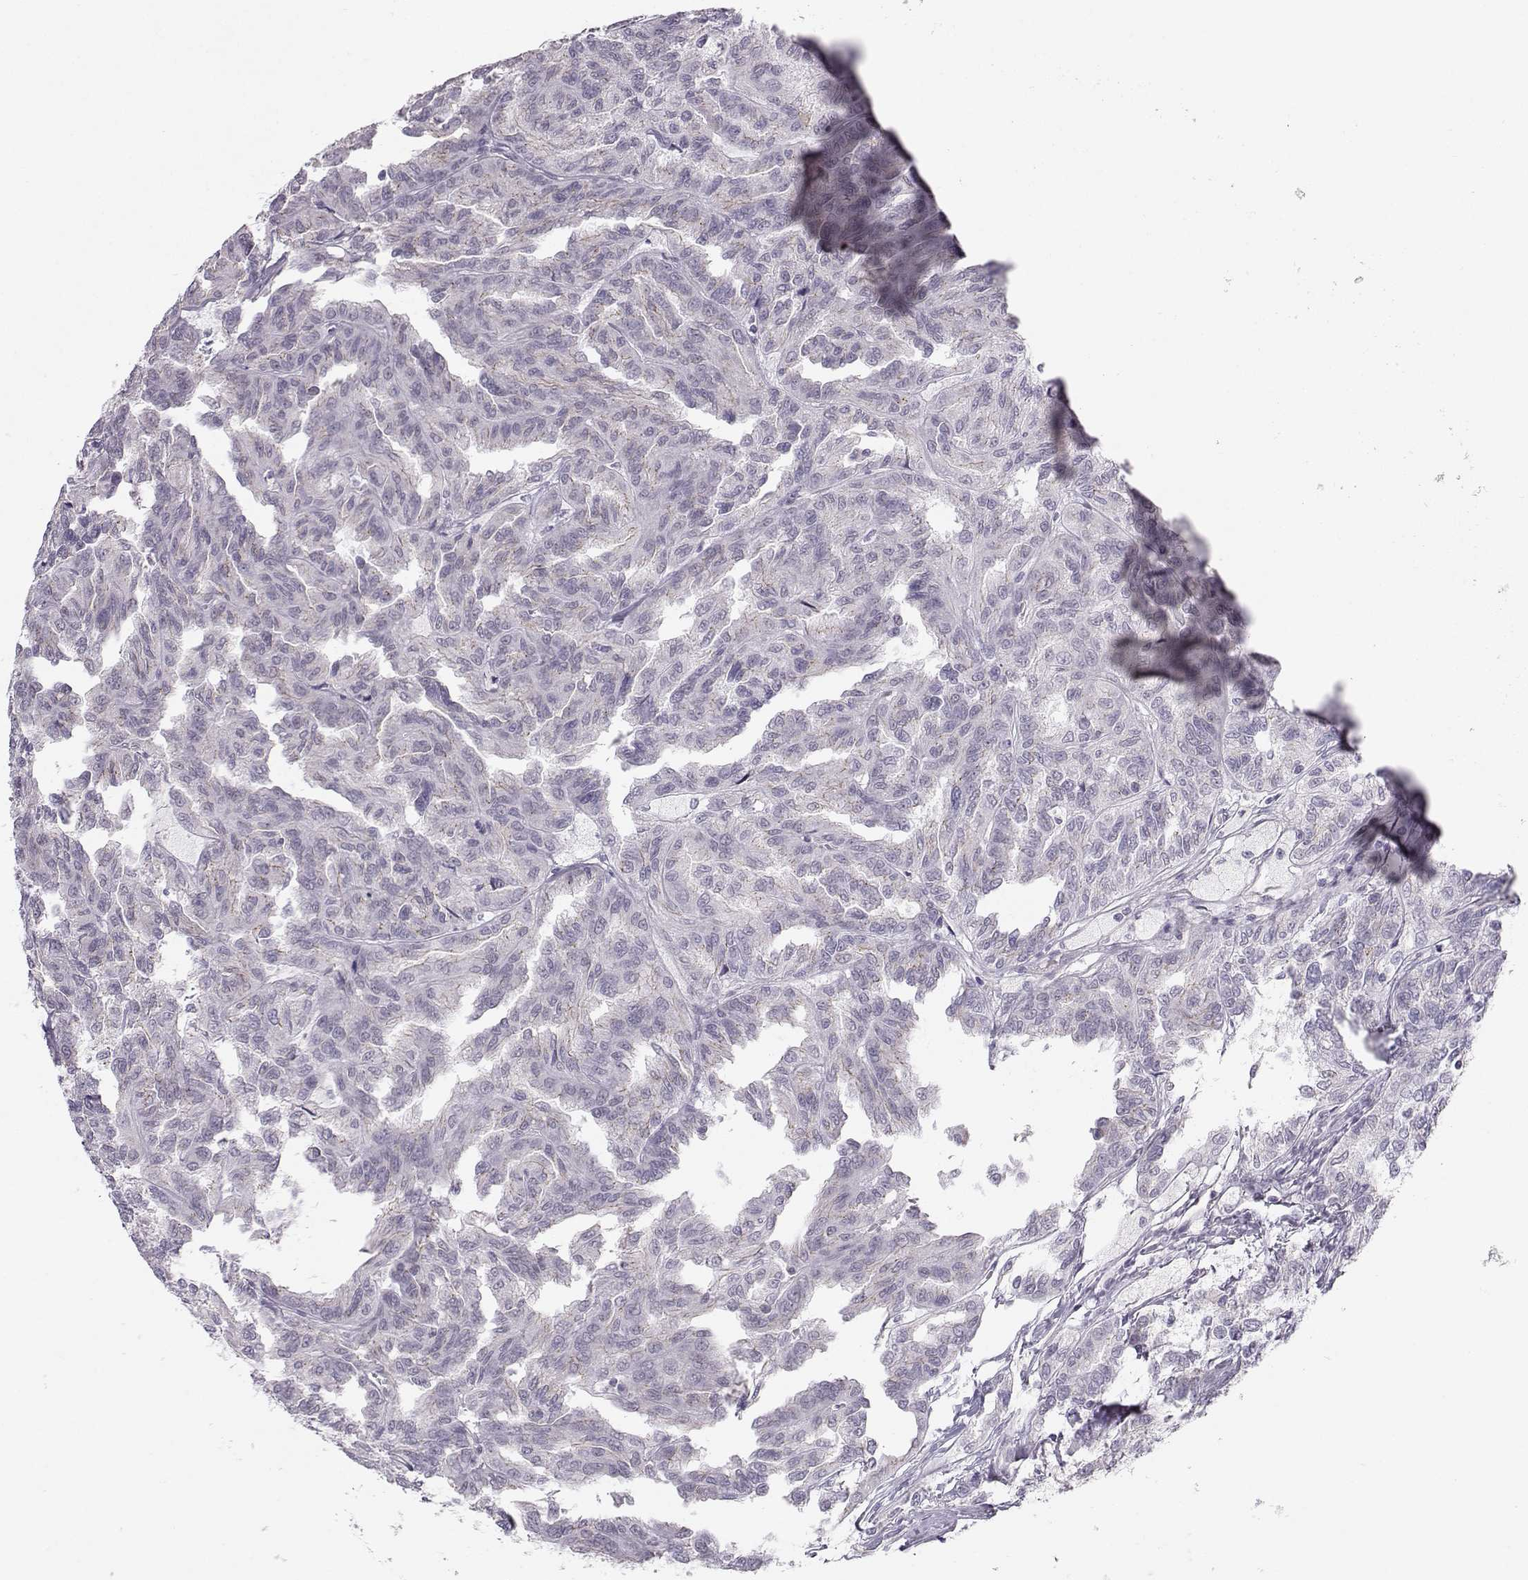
{"staining": {"intensity": "weak", "quantity": "<25%", "location": "cytoplasmic/membranous"}, "tissue": "renal cancer", "cell_type": "Tumor cells", "image_type": "cancer", "snomed": [{"axis": "morphology", "description": "Adenocarcinoma, NOS"}, {"axis": "topography", "description": "Kidney"}], "caption": "DAB immunohistochemical staining of adenocarcinoma (renal) exhibits no significant positivity in tumor cells.", "gene": "MAST1", "patient": {"sex": "male", "age": 79}}